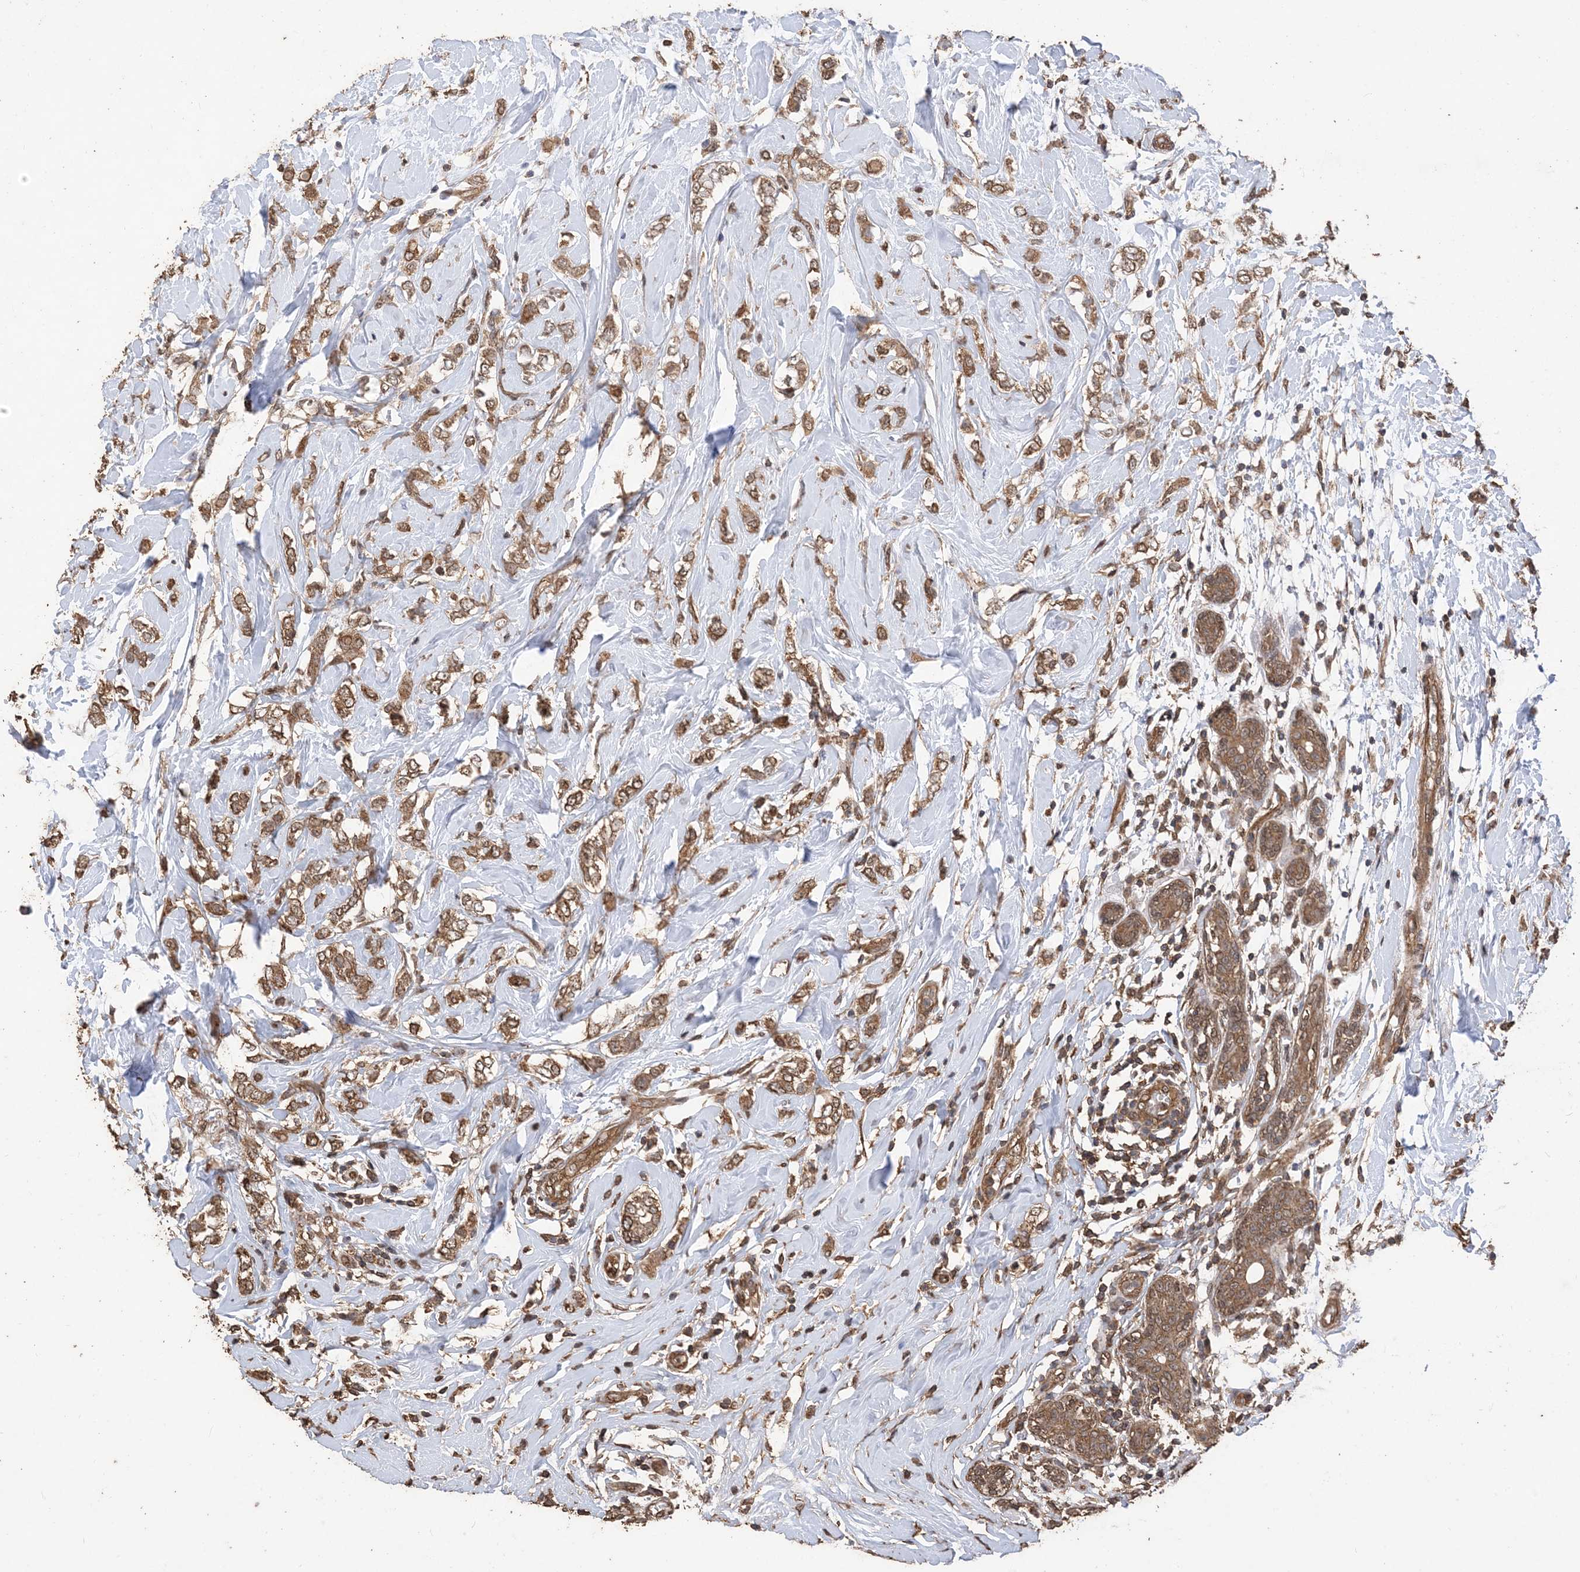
{"staining": {"intensity": "moderate", "quantity": ">75%", "location": "cytoplasmic/membranous"}, "tissue": "breast cancer", "cell_type": "Tumor cells", "image_type": "cancer", "snomed": [{"axis": "morphology", "description": "Normal tissue, NOS"}, {"axis": "morphology", "description": "Lobular carcinoma"}, {"axis": "topography", "description": "Breast"}], "caption": "Breast cancer (lobular carcinoma) stained for a protein (brown) exhibits moderate cytoplasmic/membranous positive positivity in approximately >75% of tumor cells.", "gene": "ZKSCAN5", "patient": {"sex": "female", "age": 47}}